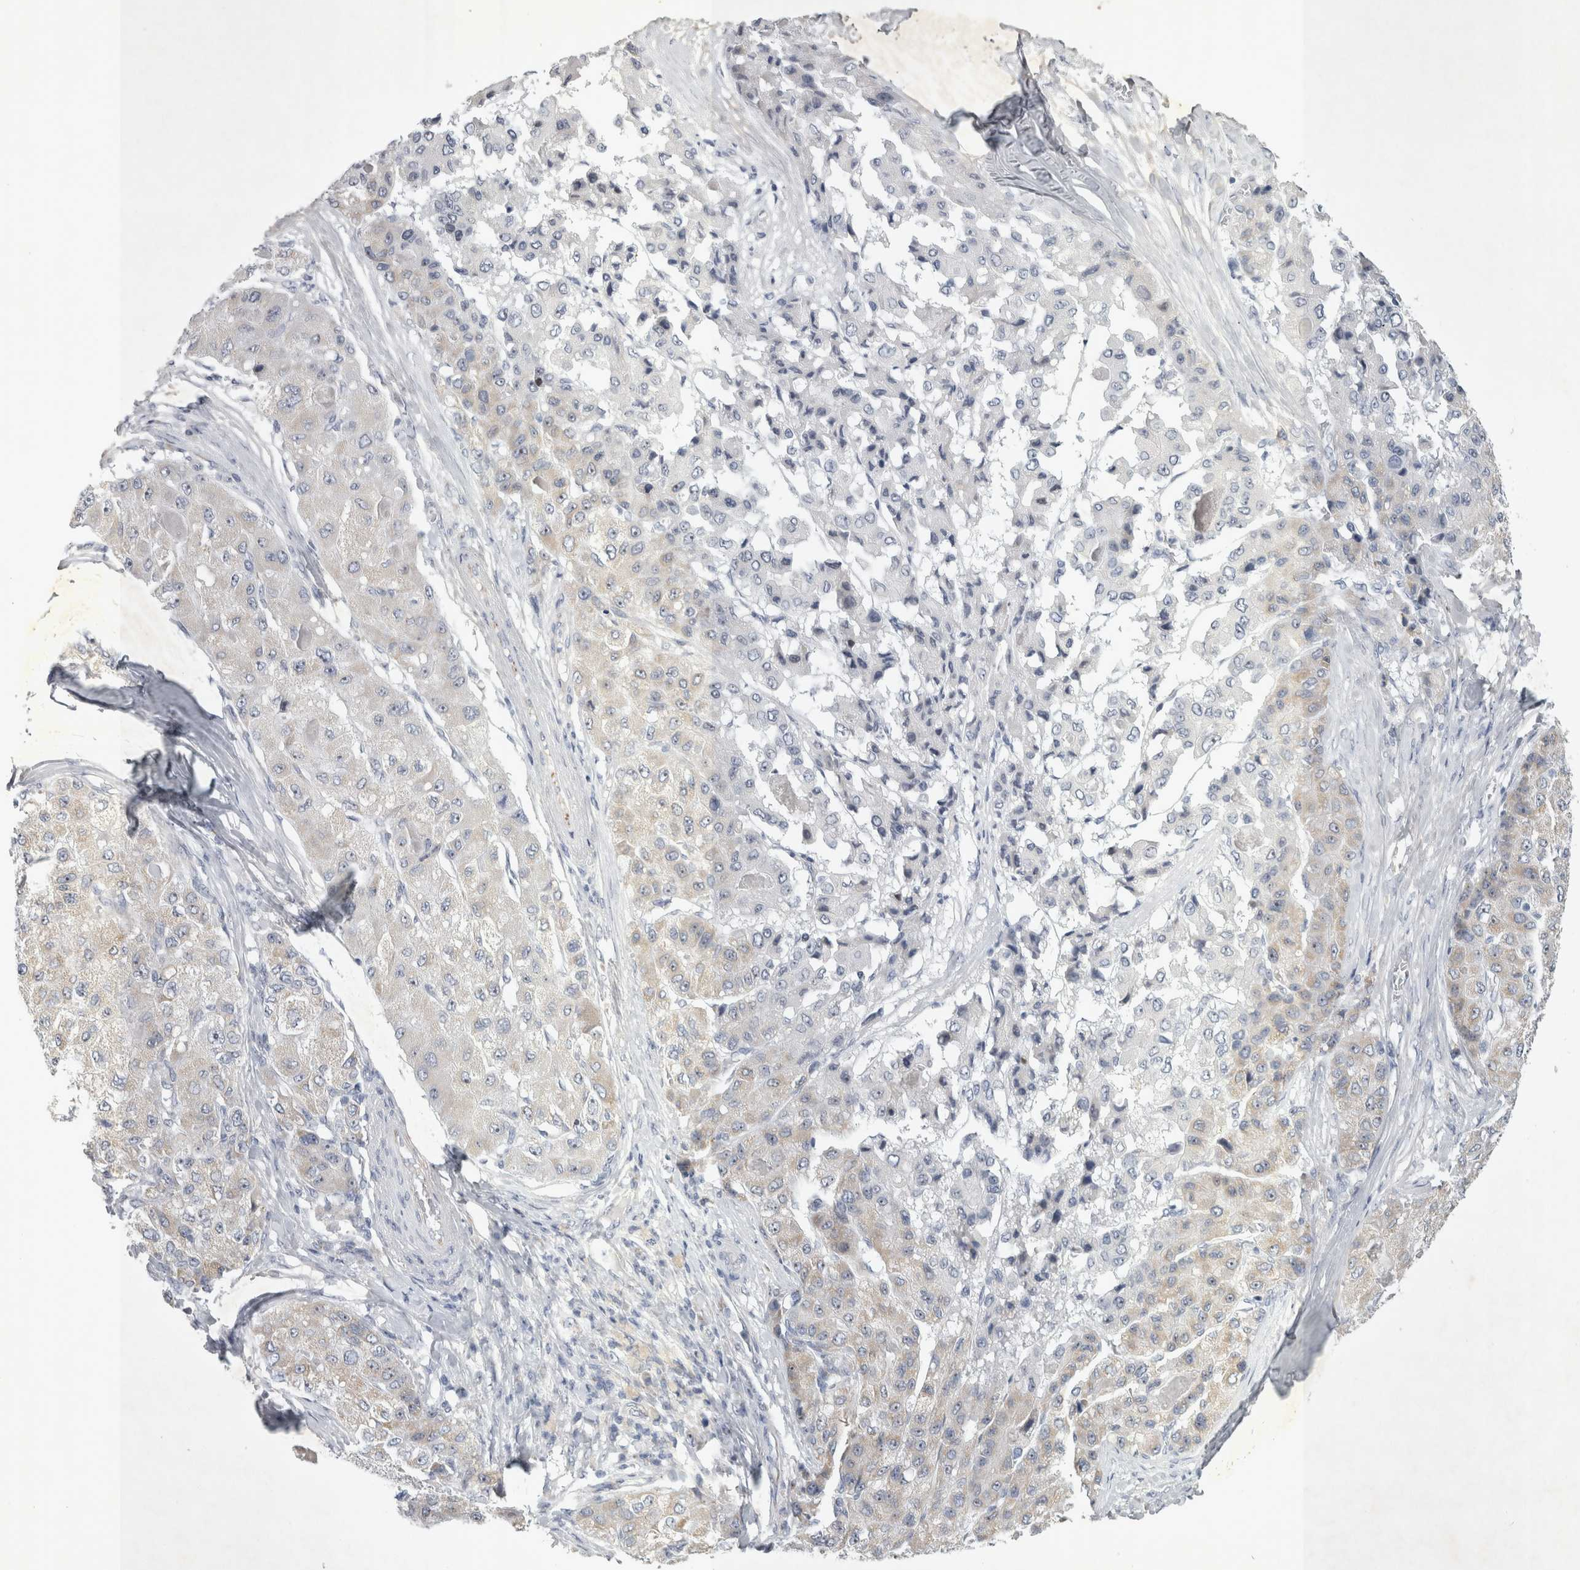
{"staining": {"intensity": "weak", "quantity": "<25%", "location": "cytoplasmic/membranous"}, "tissue": "liver cancer", "cell_type": "Tumor cells", "image_type": "cancer", "snomed": [{"axis": "morphology", "description": "Carcinoma, Hepatocellular, NOS"}, {"axis": "topography", "description": "Liver"}], "caption": "Immunohistochemistry histopathology image of liver cancer (hepatocellular carcinoma) stained for a protein (brown), which demonstrates no expression in tumor cells.", "gene": "FXYD7", "patient": {"sex": "male", "age": 80}}